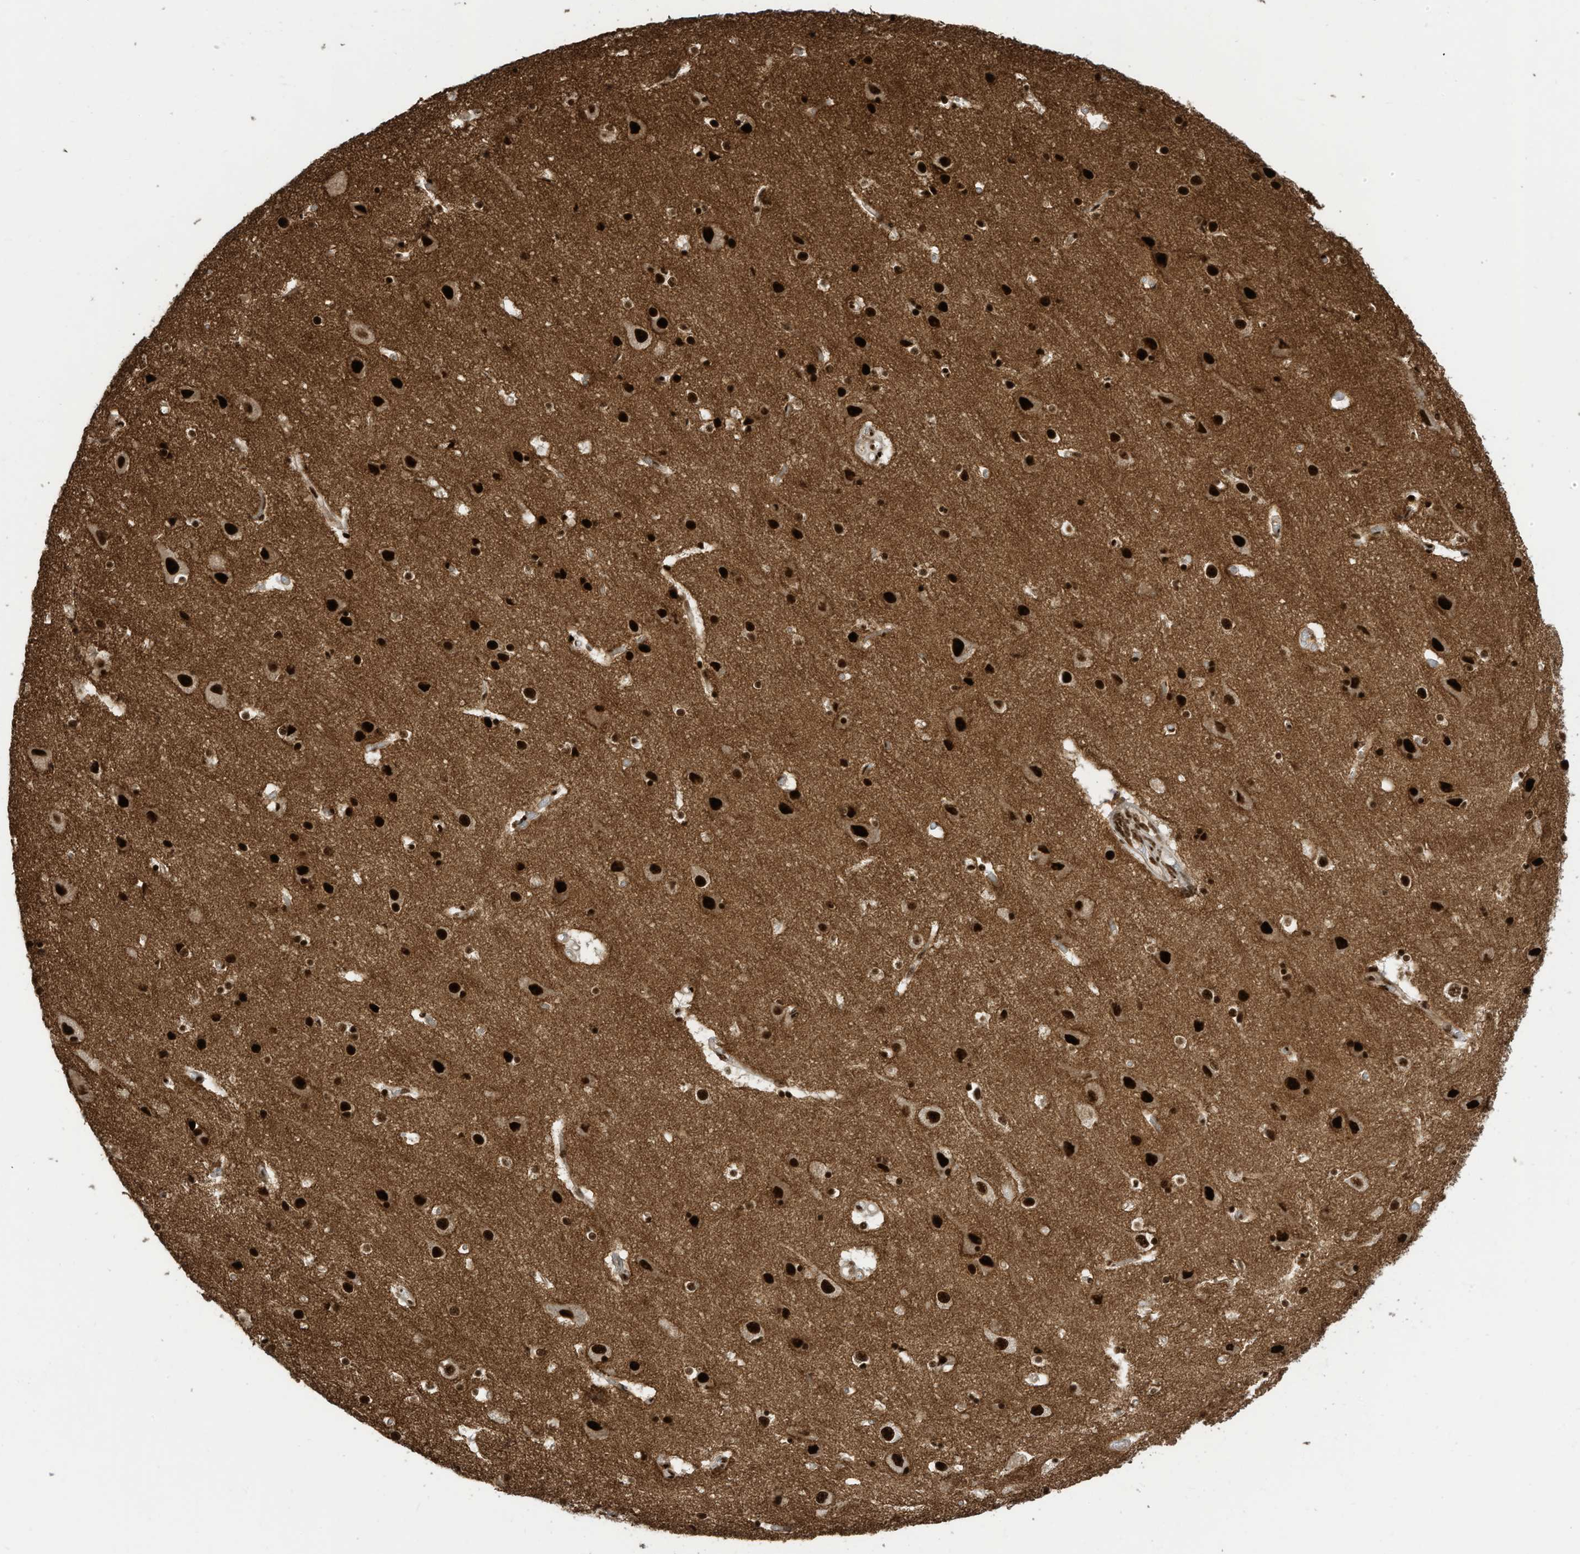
{"staining": {"intensity": "strong", "quantity": ">75%", "location": "nuclear"}, "tissue": "cerebral cortex", "cell_type": "Endothelial cells", "image_type": "normal", "snomed": [{"axis": "morphology", "description": "Normal tissue, NOS"}, {"axis": "topography", "description": "Cerebral cortex"}], "caption": "A high amount of strong nuclear positivity is present in approximately >75% of endothelial cells in normal cerebral cortex.", "gene": "SF3A3", "patient": {"sex": "male", "age": 54}}